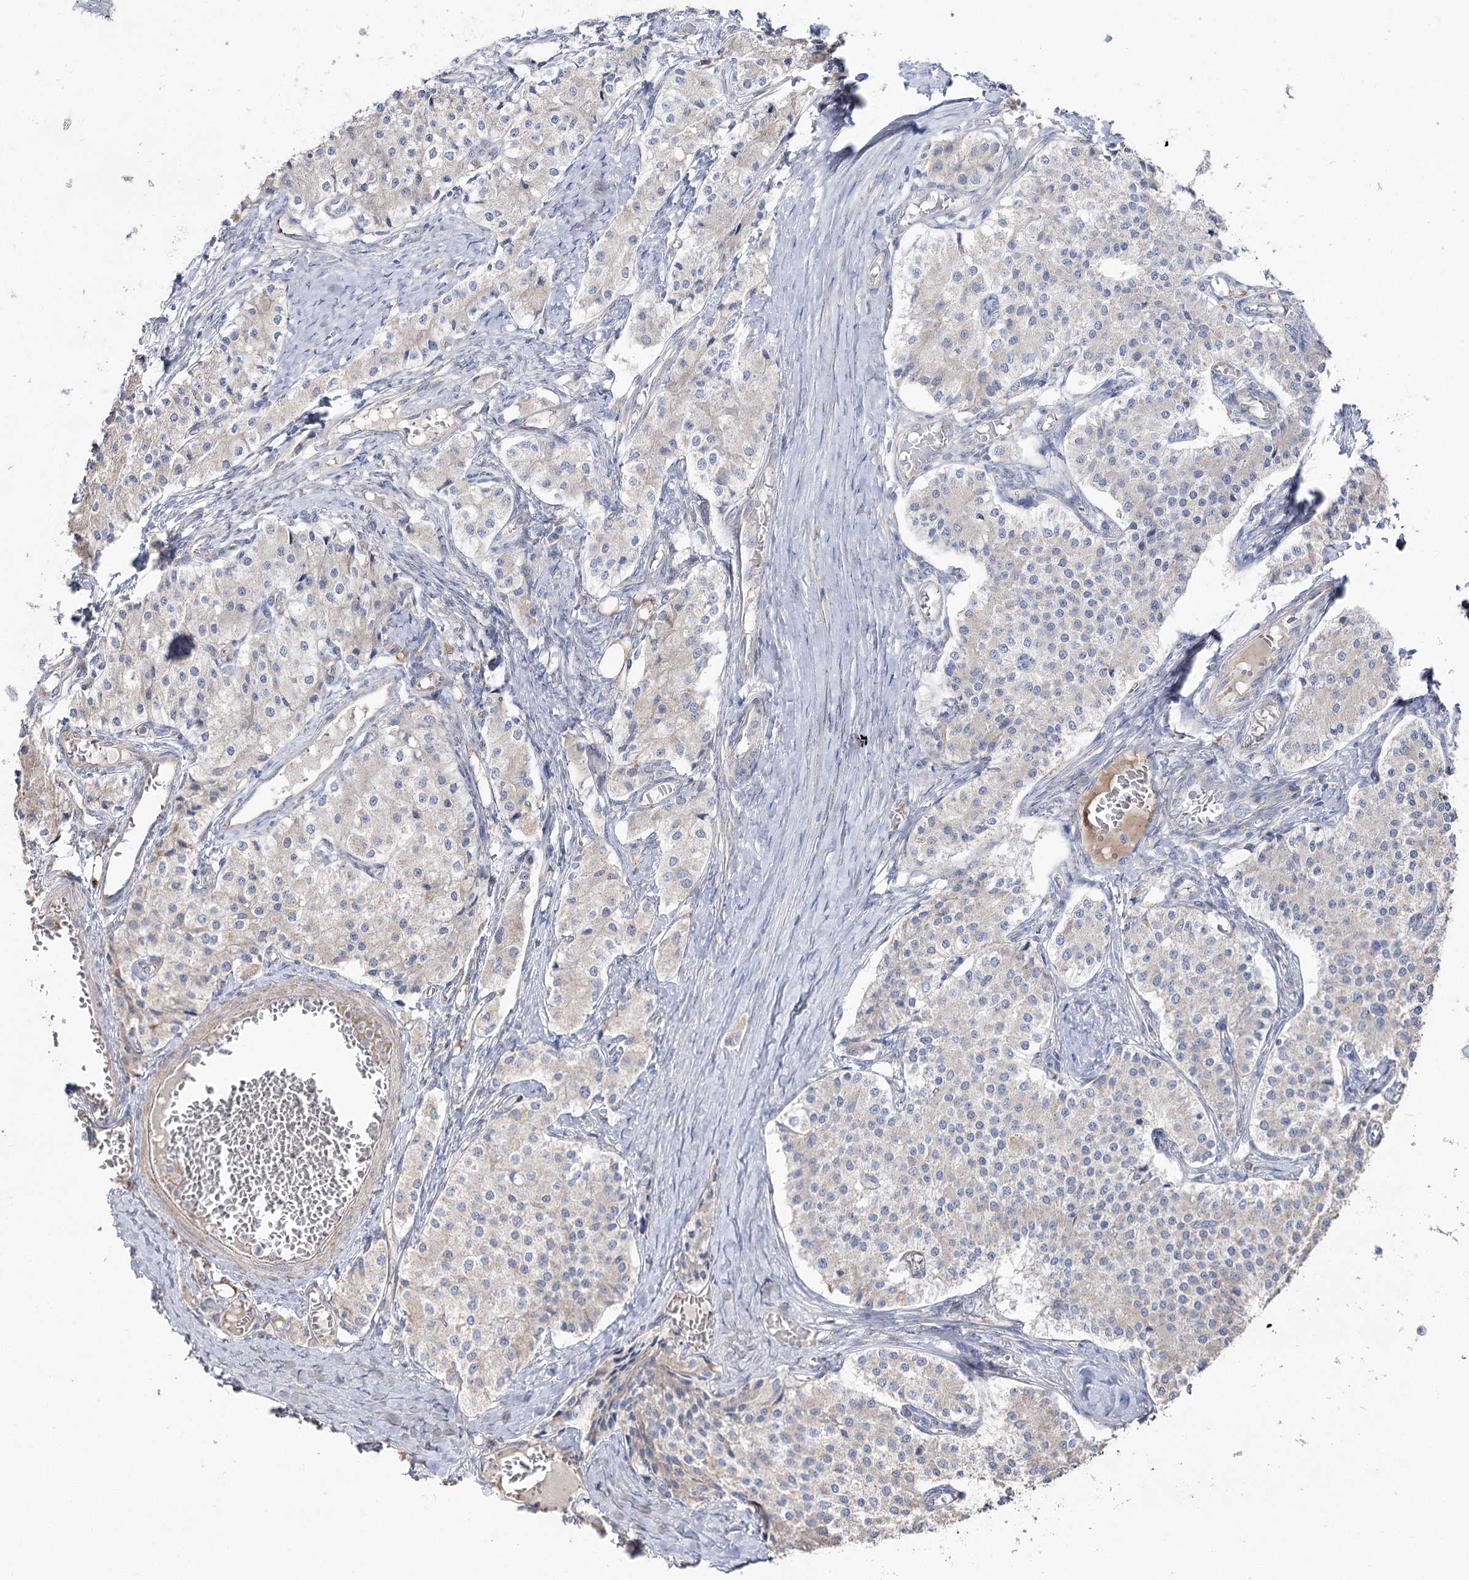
{"staining": {"intensity": "negative", "quantity": "none", "location": "none"}, "tissue": "carcinoid", "cell_type": "Tumor cells", "image_type": "cancer", "snomed": [{"axis": "morphology", "description": "Carcinoid, malignant, NOS"}, {"axis": "topography", "description": "Colon"}], "caption": "Tumor cells are negative for protein expression in human carcinoid.", "gene": "RUFY4", "patient": {"sex": "female", "age": 52}}